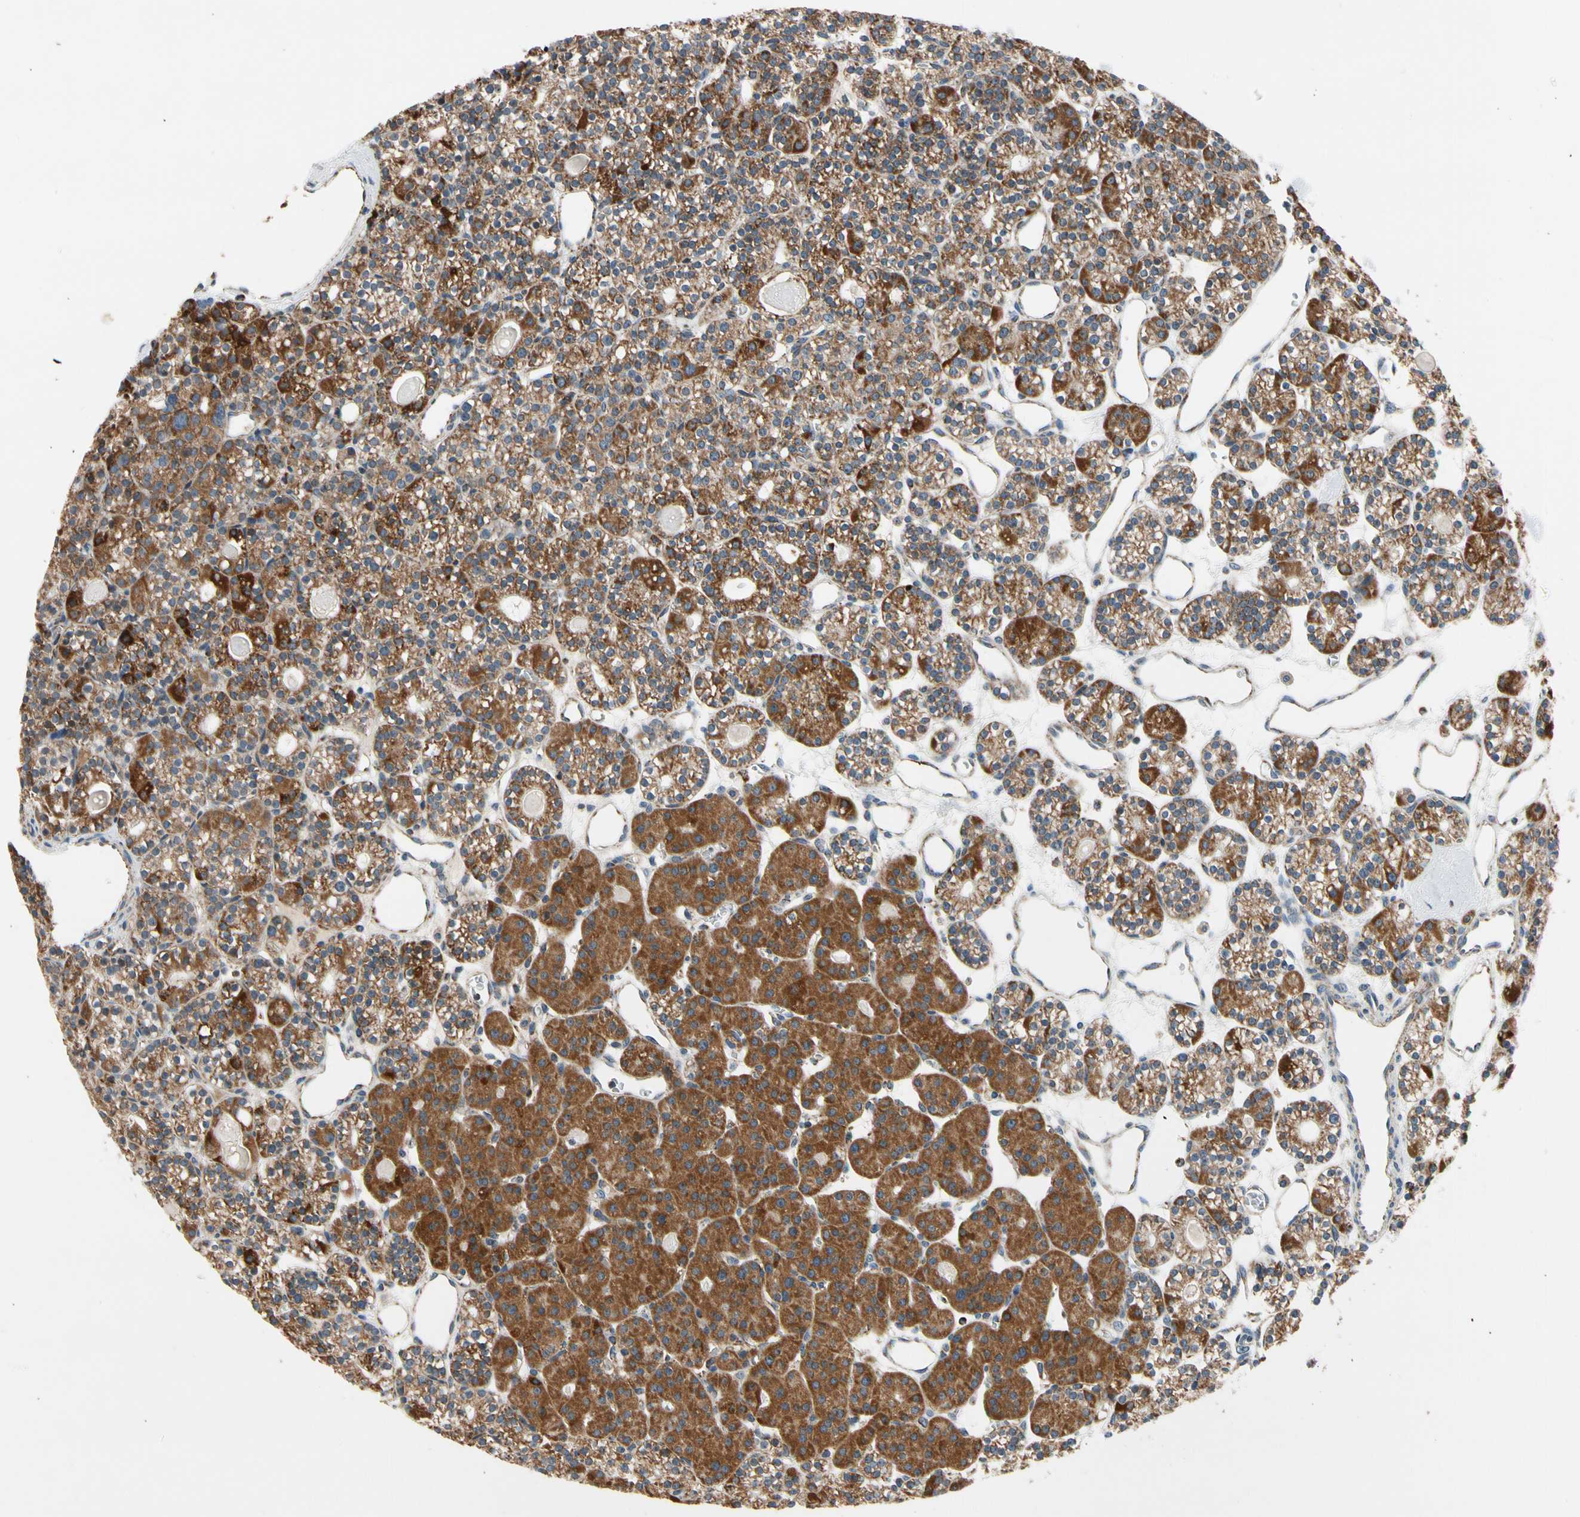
{"staining": {"intensity": "moderate", "quantity": ">75%", "location": "cytoplasmic/membranous"}, "tissue": "parathyroid gland", "cell_type": "Glandular cells", "image_type": "normal", "snomed": [{"axis": "morphology", "description": "Normal tissue, NOS"}, {"axis": "topography", "description": "Parathyroid gland"}], "caption": "Immunohistochemical staining of normal human parathyroid gland displays moderate cytoplasmic/membranous protein staining in about >75% of glandular cells. (DAB = brown stain, brightfield microscopy at high magnification).", "gene": "KHDC4", "patient": {"sex": "female", "age": 64}}